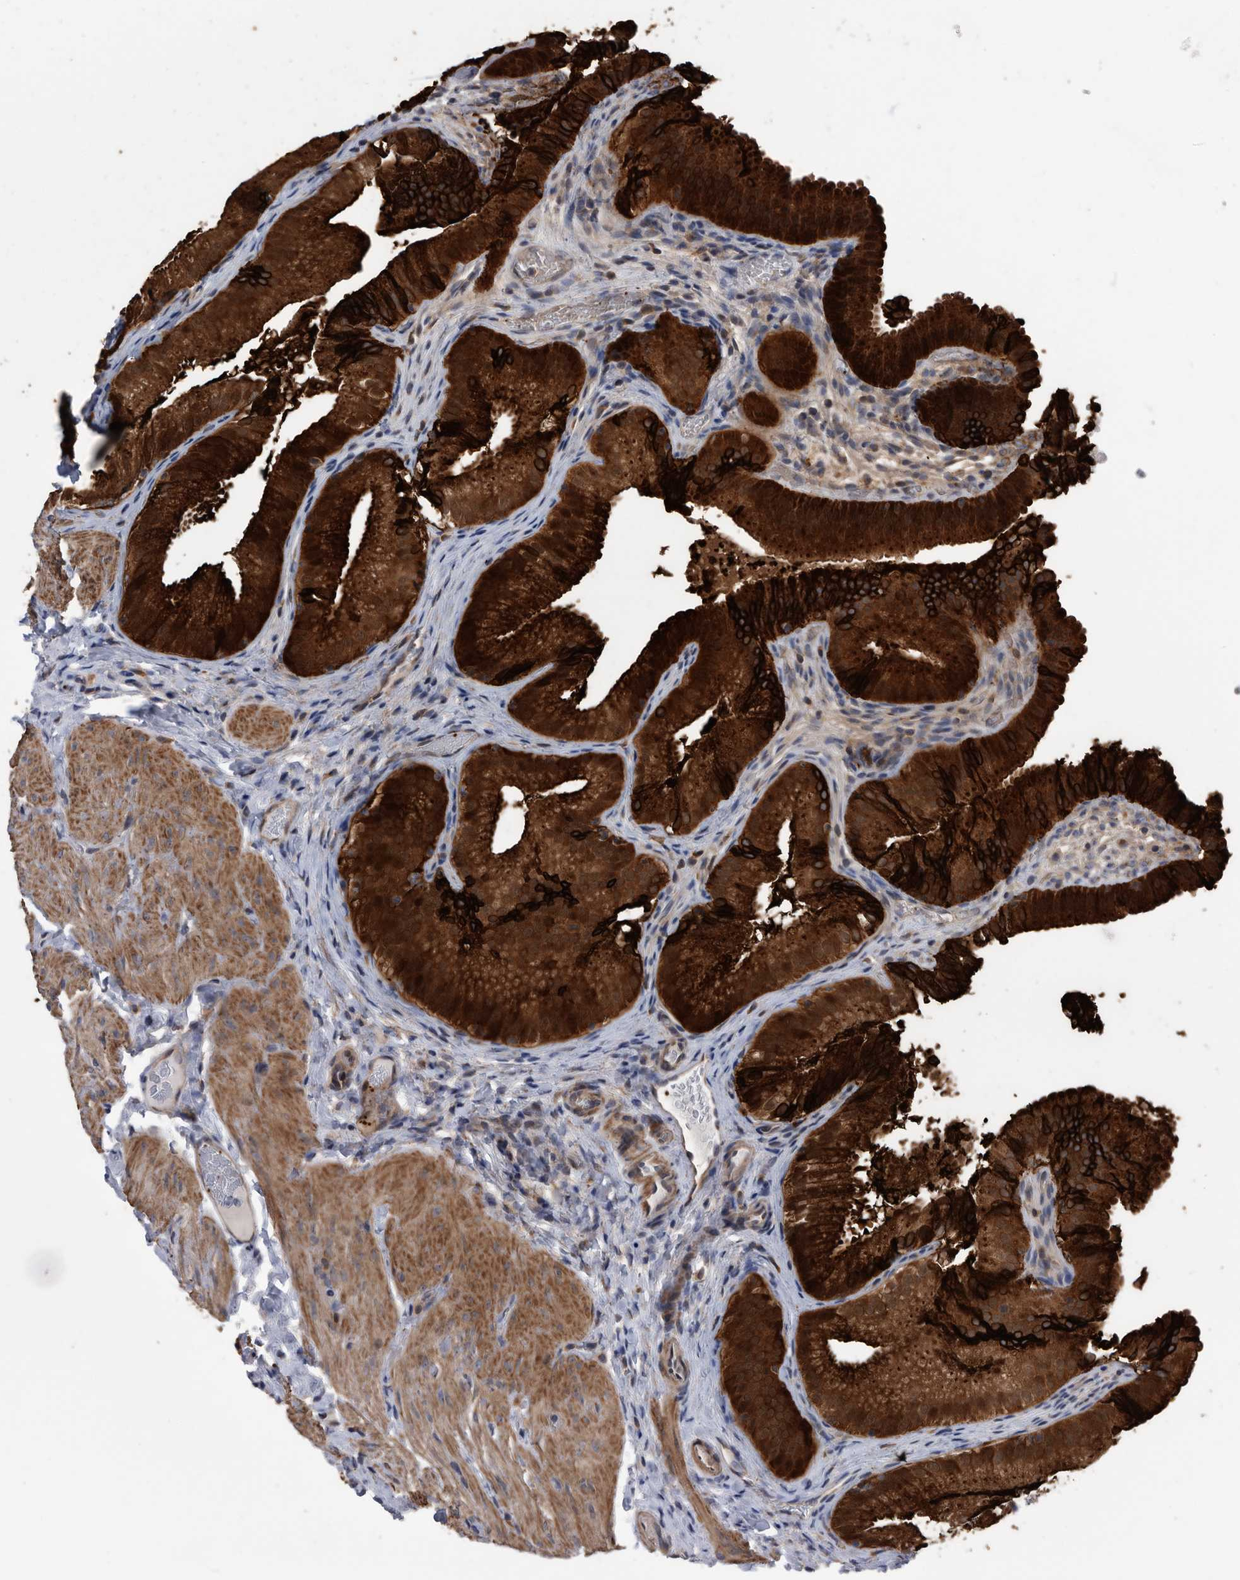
{"staining": {"intensity": "strong", "quantity": ">75%", "location": "cytoplasmic/membranous"}, "tissue": "gallbladder", "cell_type": "Glandular cells", "image_type": "normal", "snomed": [{"axis": "morphology", "description": "Normal tissue, NOS"}, {"axis": "topography", "description": "Gallbladder"}], "caption": "This micrograph shows IHC staining of normal gallbladder, with high strong cytoplasmic/membranous positivity in about >75% of glandular cells.", "gene": "BAIAP3", "patient": {"sex": "female", "age": 30}}